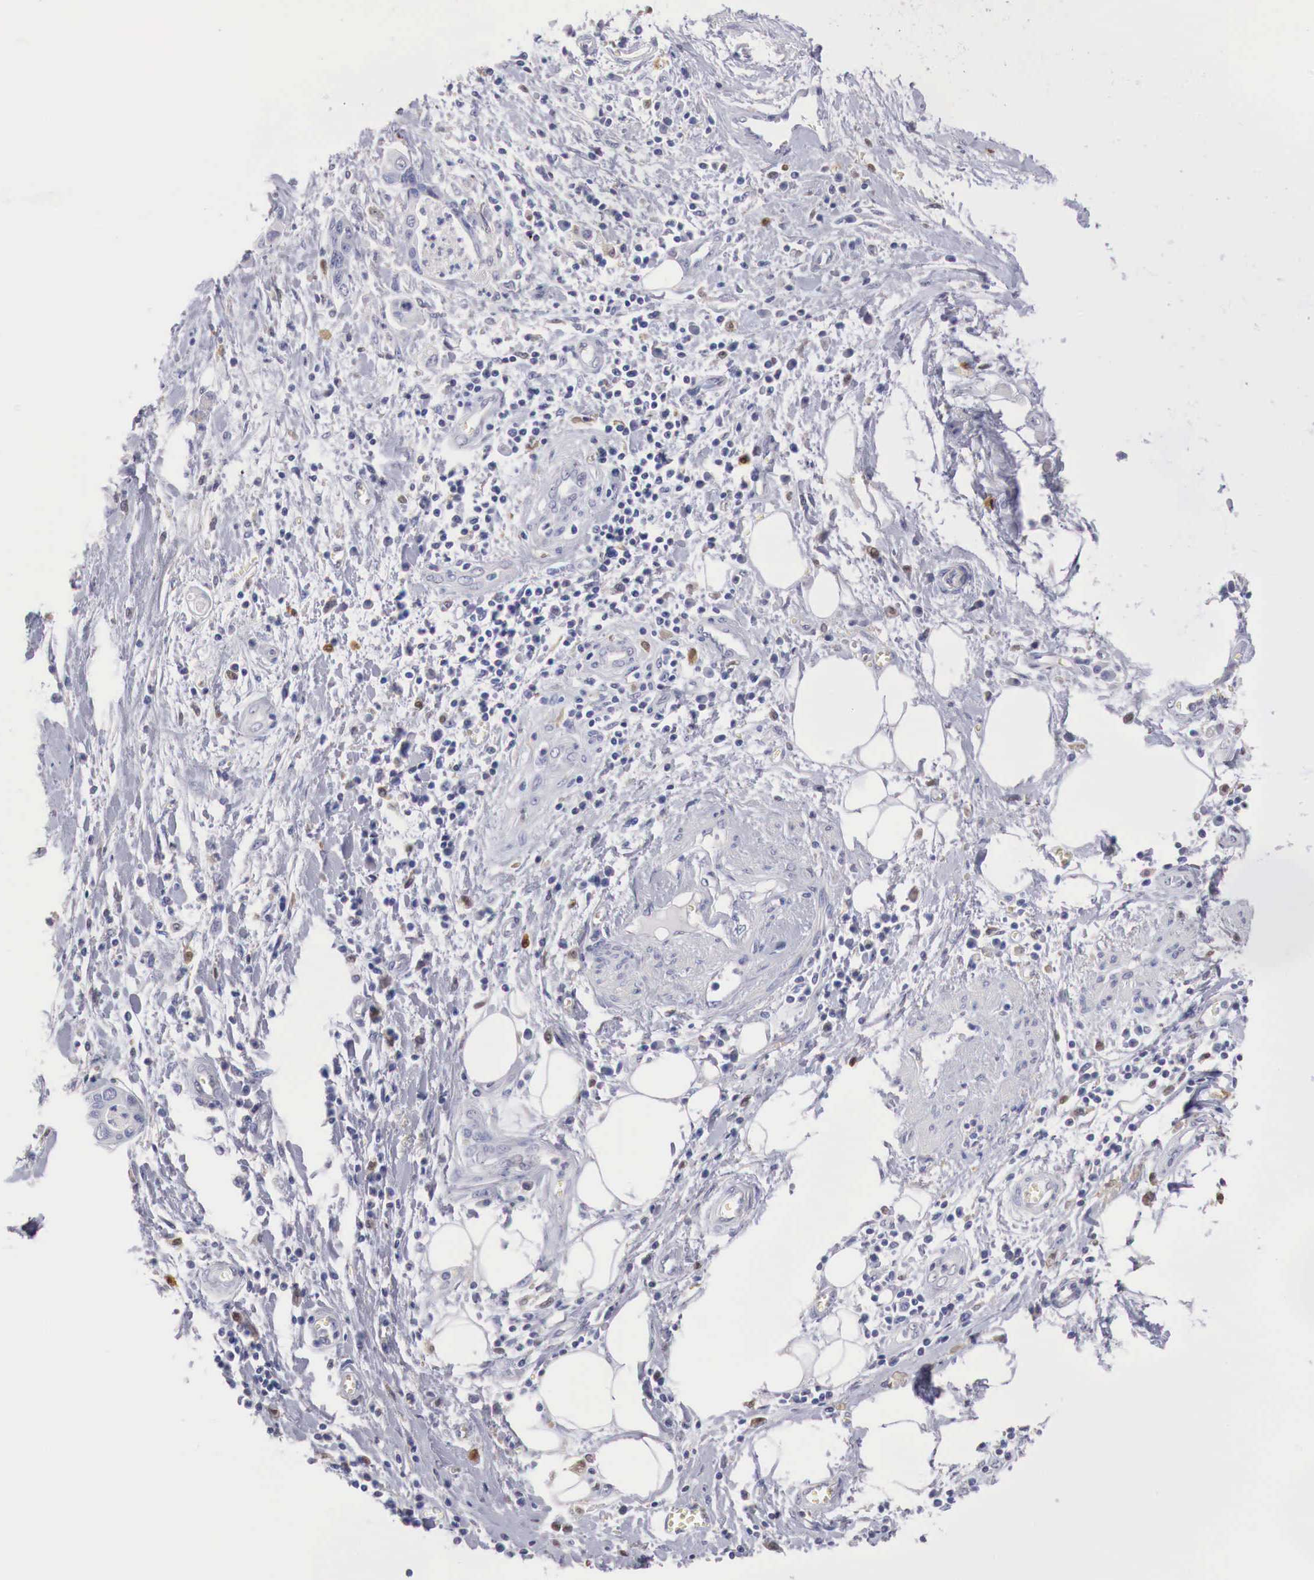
{"staining": {"intensity": "negative", "quantity": "none", "location": "none"}, "tissue": "pancreatic cancer", "cell_type": "Tumor cells", "image_type": "cancer", "snomed": [{"axis": "morphology", "description": "Adenocarcinoma, NOS"}, {"axis": "topography", "description": "Pancreas"}], "caption": "A photomicrograph of pancreatic cancer (adenocarcinoma) stained for a protein displays no brown staining in tumor cells. The staining is performed using DAB brown chromogen with nuclei counter-stained in using hematoxylin.", "gene": "RENBP", "patient": {"sex": "female", "age": 70}}